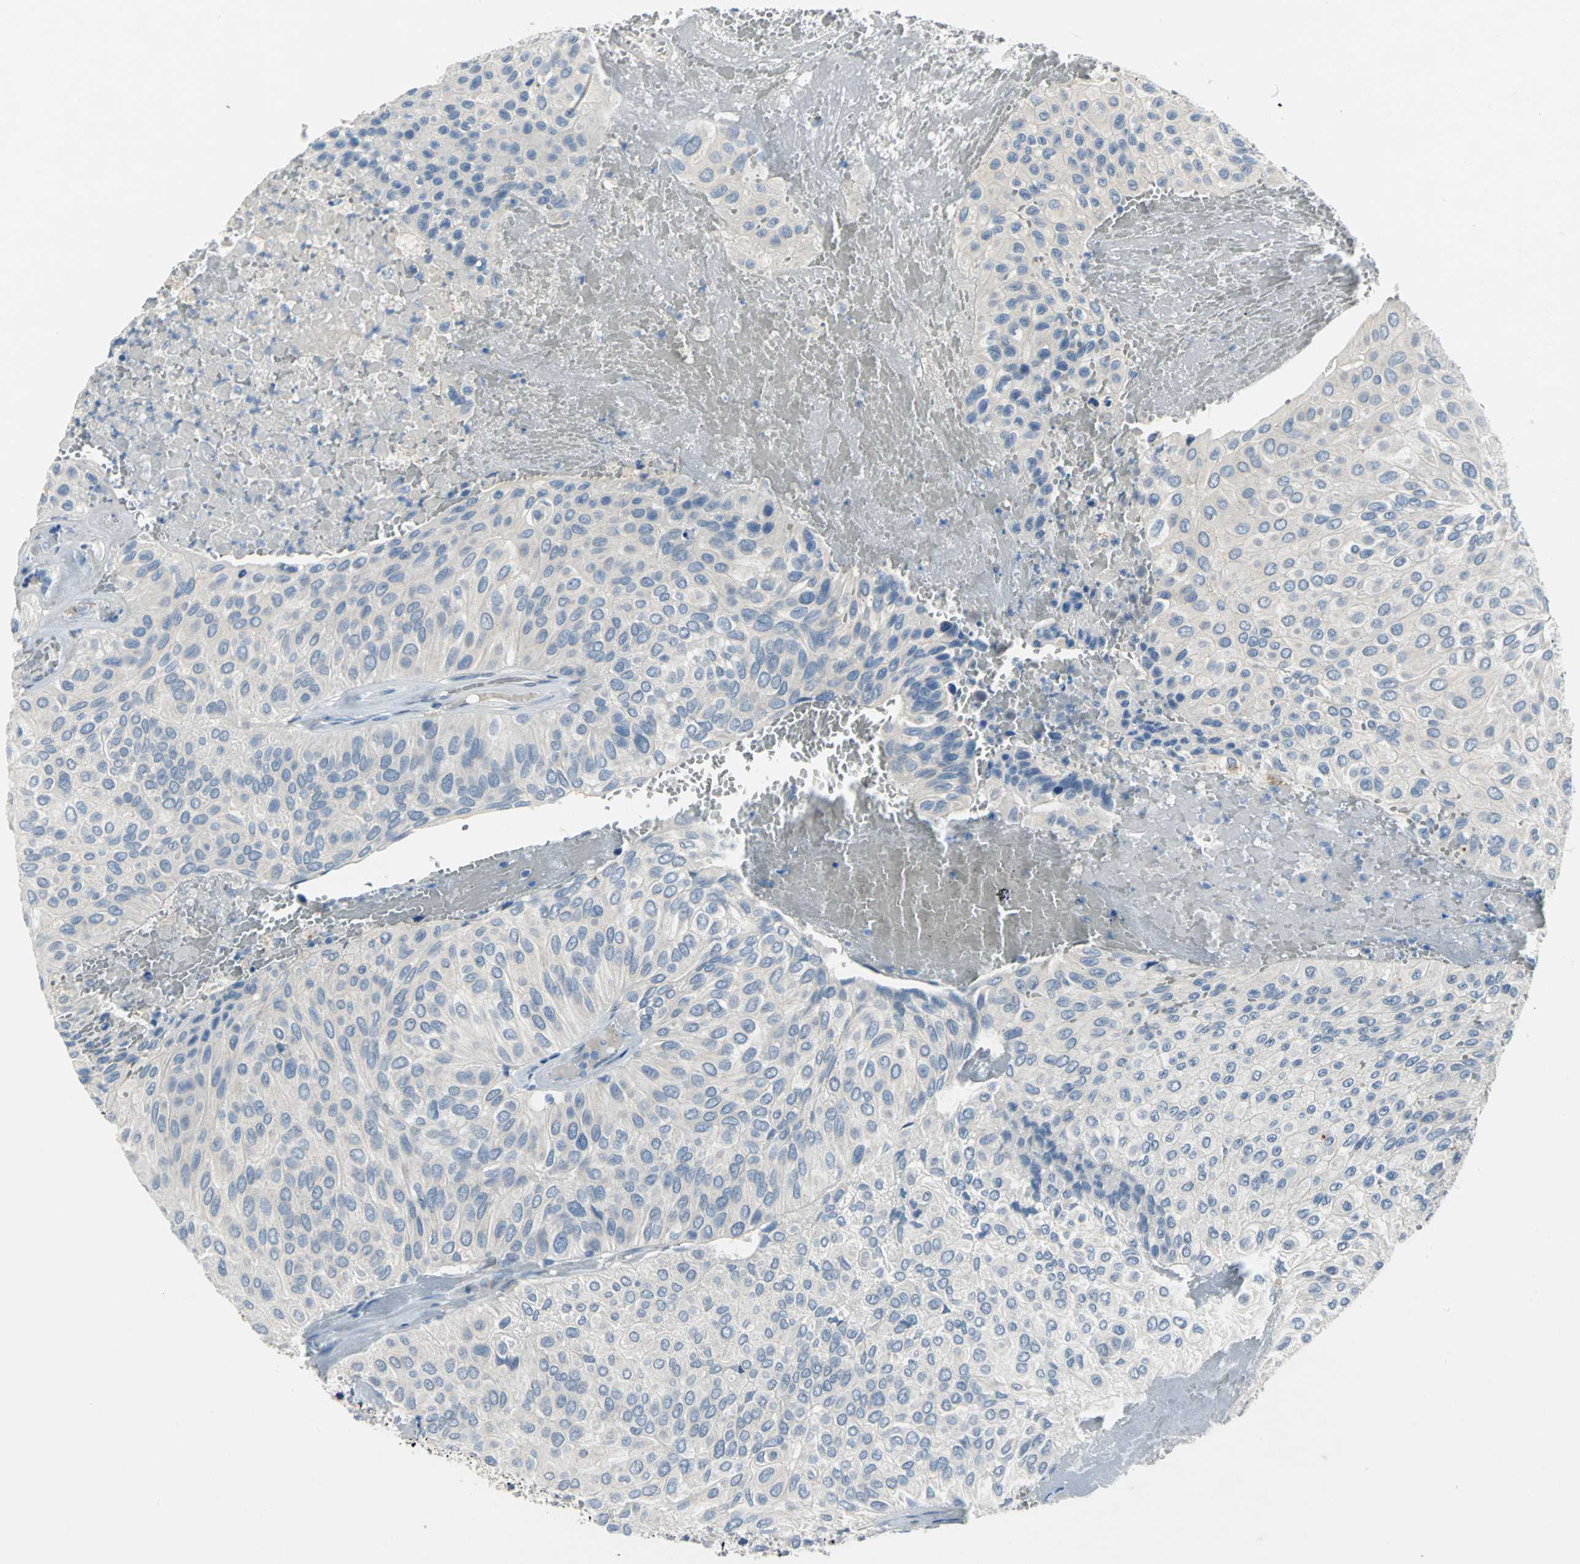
{"staining": {"intensity": "negative", "quantity": "none", "location": "none"}, "tissue": "urothelial cancer", "cell_type": "Tumor cells", "image_type": "cancer", "snomed": [{"axis": "morphology", "description": "Urothelial carcinoma, High grade"}, {"axis": "topography", "description": "Urinary bladder"}], "caption": "Human high-grade urothelial carcinoma stained for a protein using immunohistochemistry demonstrates no staining in tumor cells.", "gene": "PTGDS", "patient": {"sex": "male", "age": 66}}